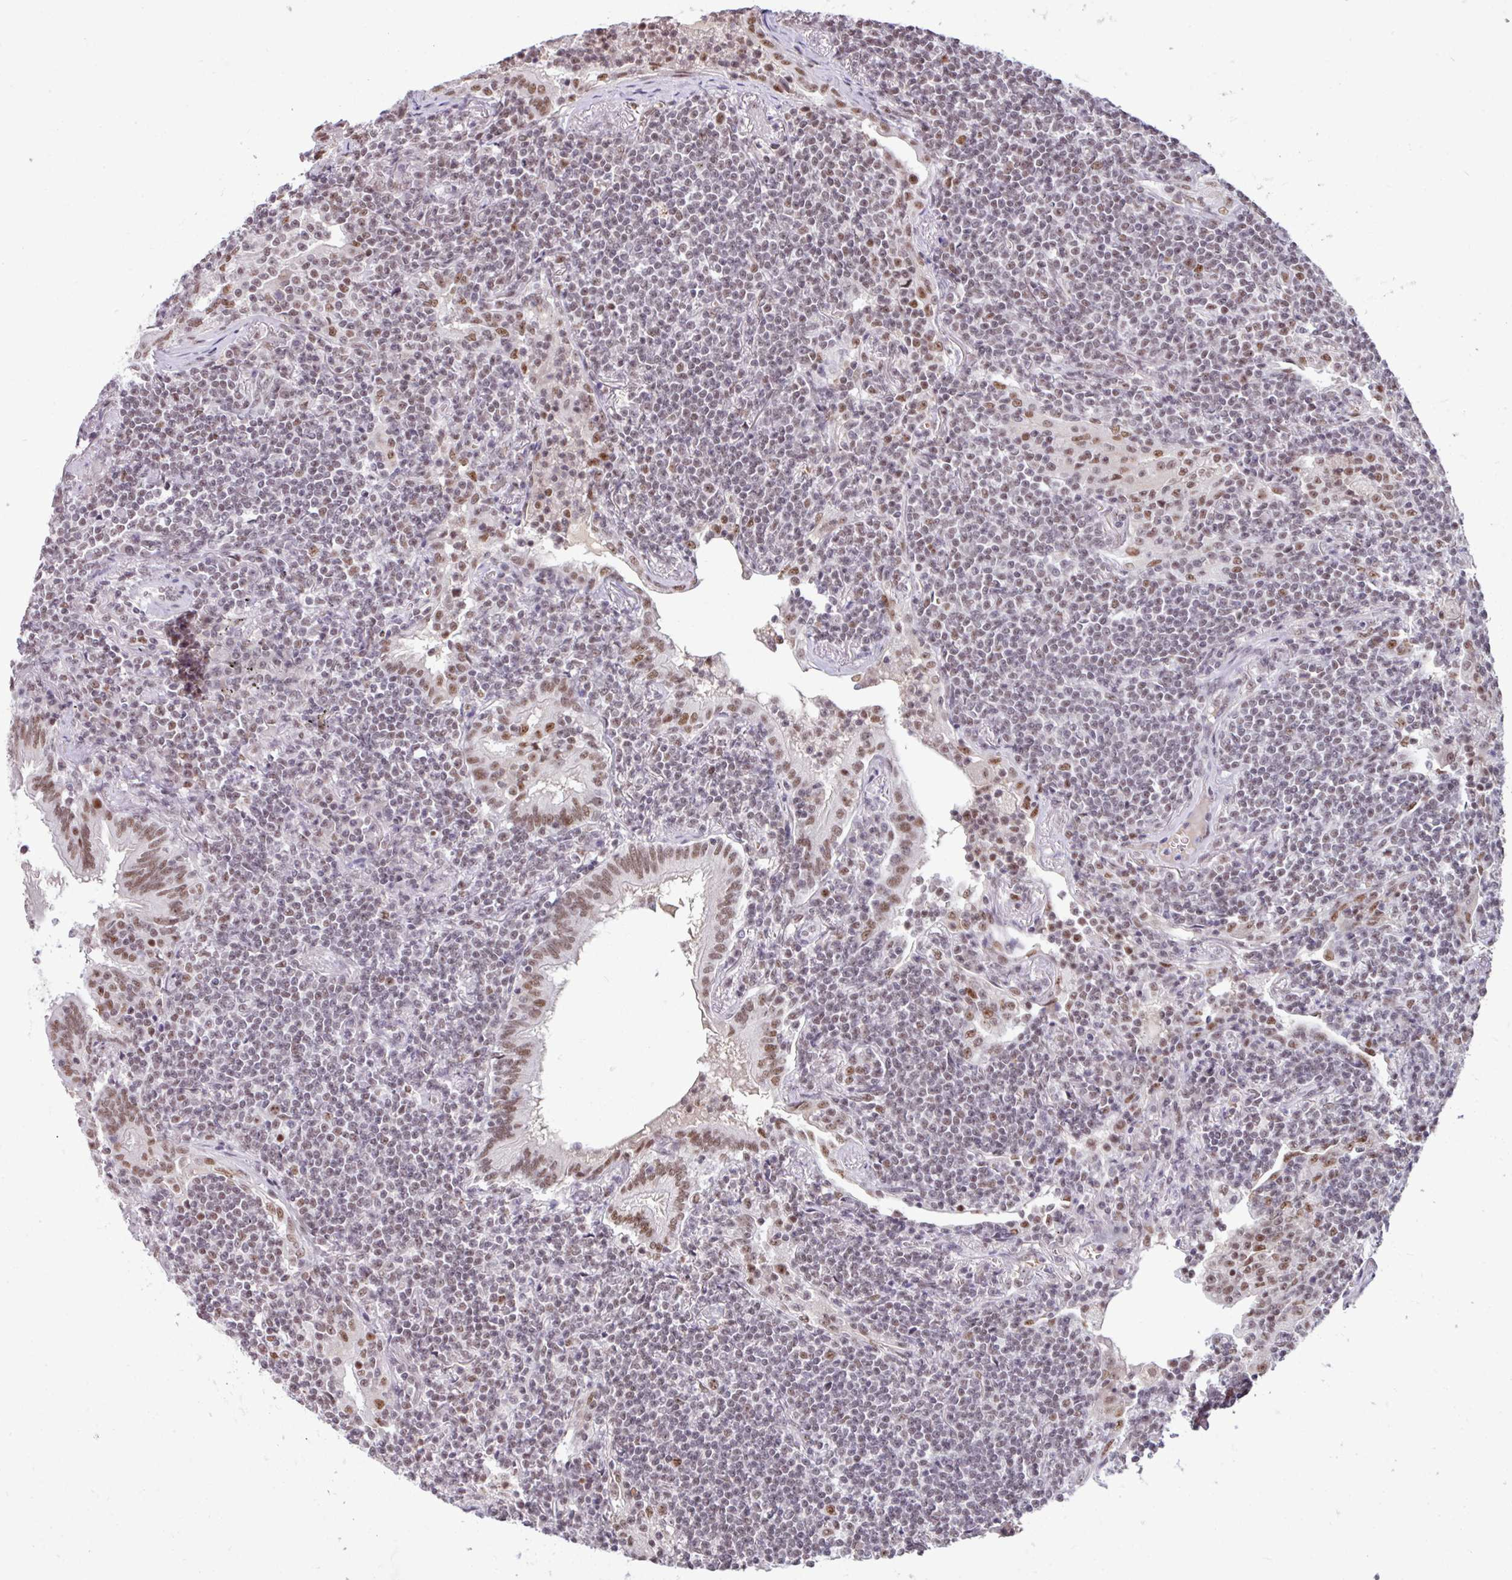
{"staining": {"intensity": "weak", "quantity": "<25%", "location": "nuclear"}, "tissue": "lymphoma", "cell_type": "Tumor cells", "image_type": "cancer", "snomed": [{"axis": "morphology", "description": "Malignant lymphoma, non-Hodgkin's type, Low grade"}, {"axis": "topography", "description": "Lung"}], "caption": "Human lymphoma stained for a protein using IHC displays no positivity in tumor cells.", "gene": "TDG", "patient": {"sex": "female", "age": 71}}